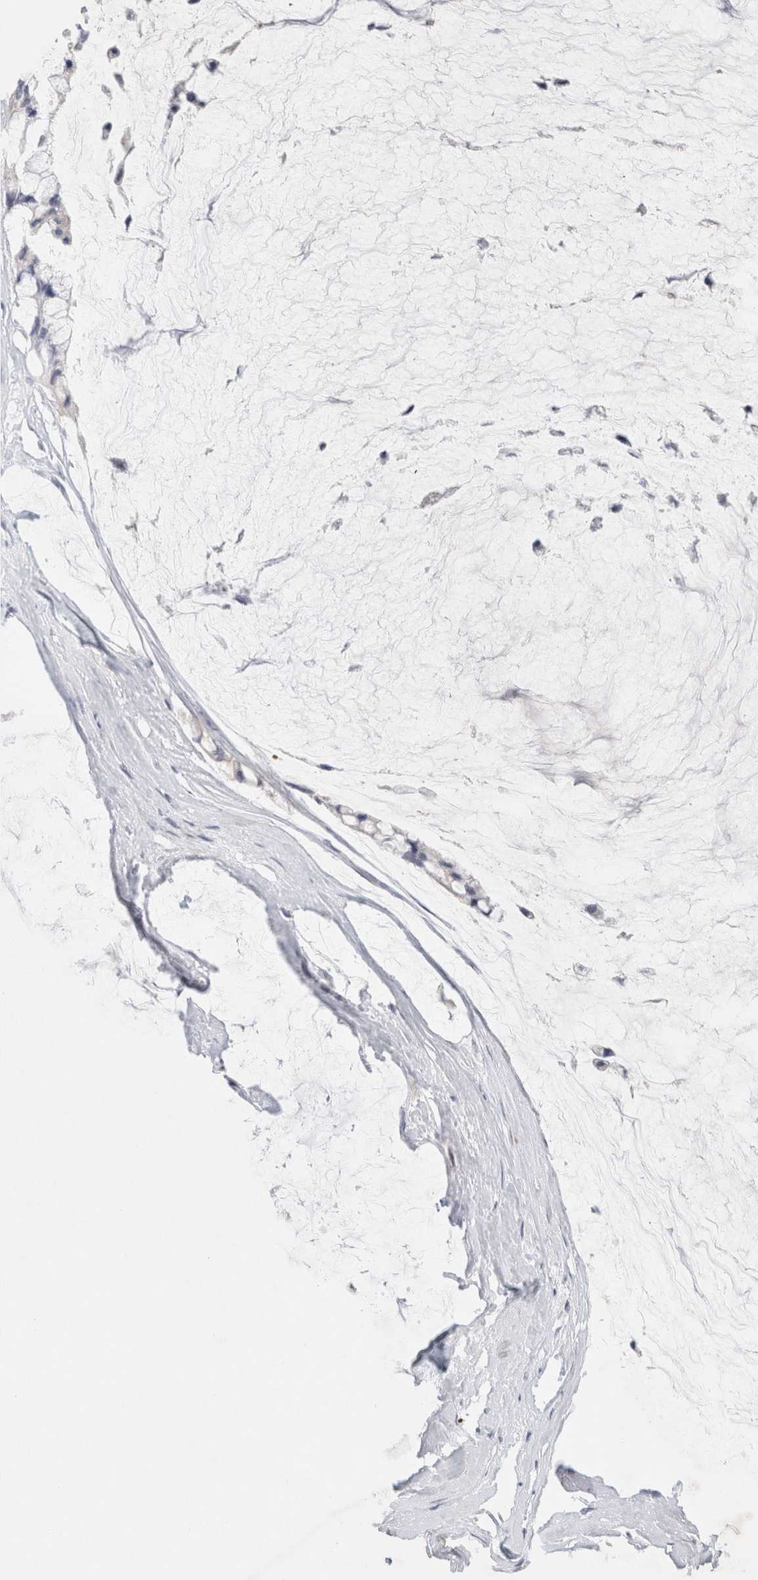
{"staining": {"intensity": "negative", "quantity": "none", "location": "none"}, "tissue": "ovarian cancer", "cell_type": "Tumor cells", "image_type": "cancer", "snomed": [{"axis": "morphology", "description": "Cystadenocarcinoma, mucinous, NOS"}, {"axis": "topography", "description": "Ovary"}], "caption": "DAB (3,3'-diaminobenzidine) immunohistochemical staining of ovarian mucinous cystadenocarcinoma exhibits no significant expression in tumor cells. Brightfield microscopy of IHC stained with DAB (3,3'-diaminobenzidine) (brown) and hematoxylin (blue), captured at high magnification.", "gene": "MPP2", "patient": {"sex": "female", "age": 39}}